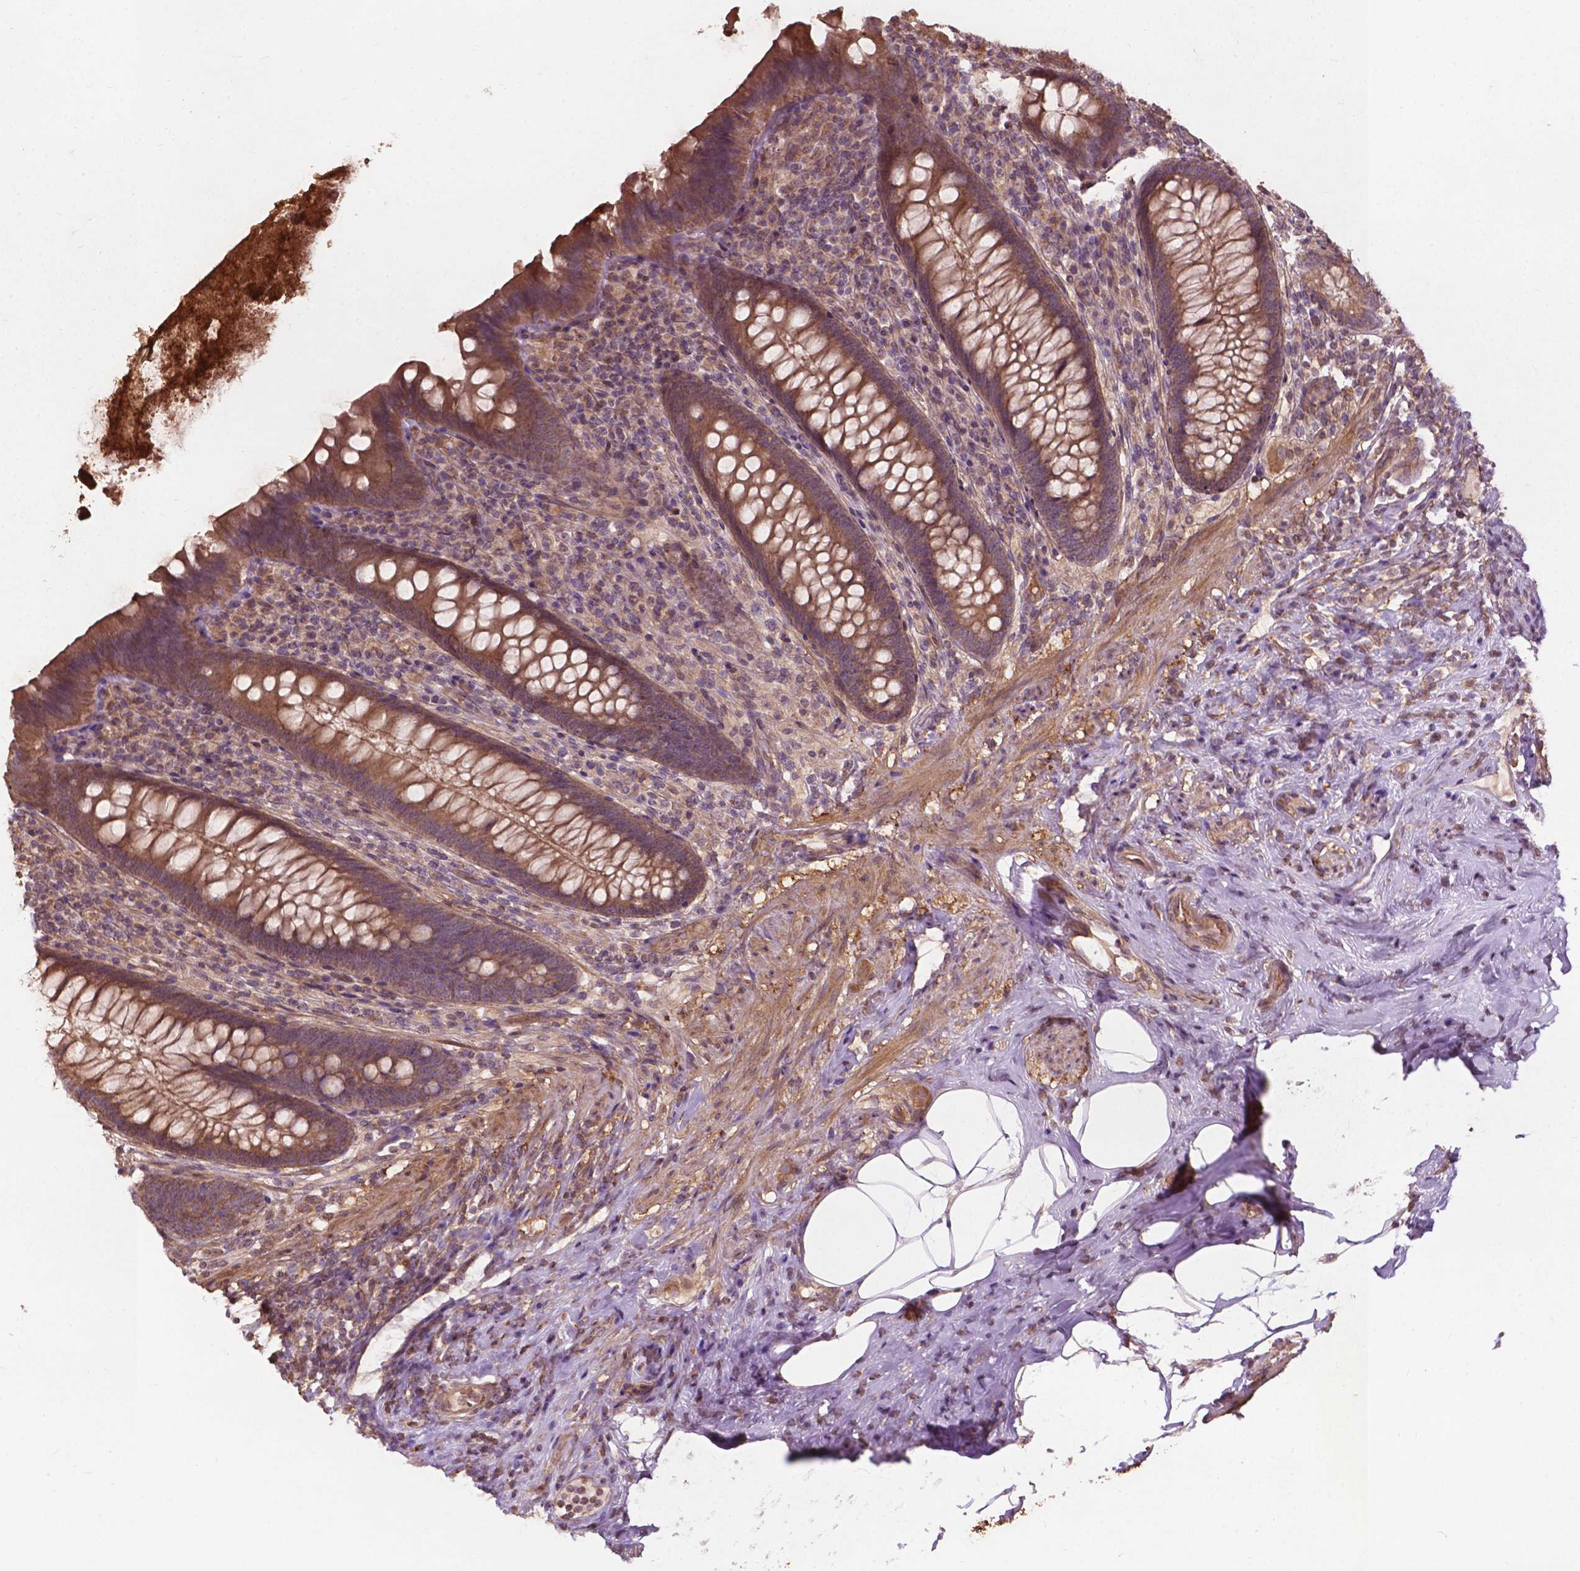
{"staining": {"intensity": "moderate", "quantity": ">75%", "location": "cytoplasmic/membranous"}, "tissue": "appendix", "cell_type": "Glandular cells", "image_type": "normal", "snomed": [{"axis": "morphology", "description": "Normal tissue, NOS"}, {"axis": "topography", "description": "Appendix"}], "caption": "Appendix was stained to show a protein in brown. There is medium levels of moderate cytoplasmic/membranous staining in approximately >75% of glandular cells.", "gene": "CDC42BPA", "patient": {"sex": "male", "age": 47}}